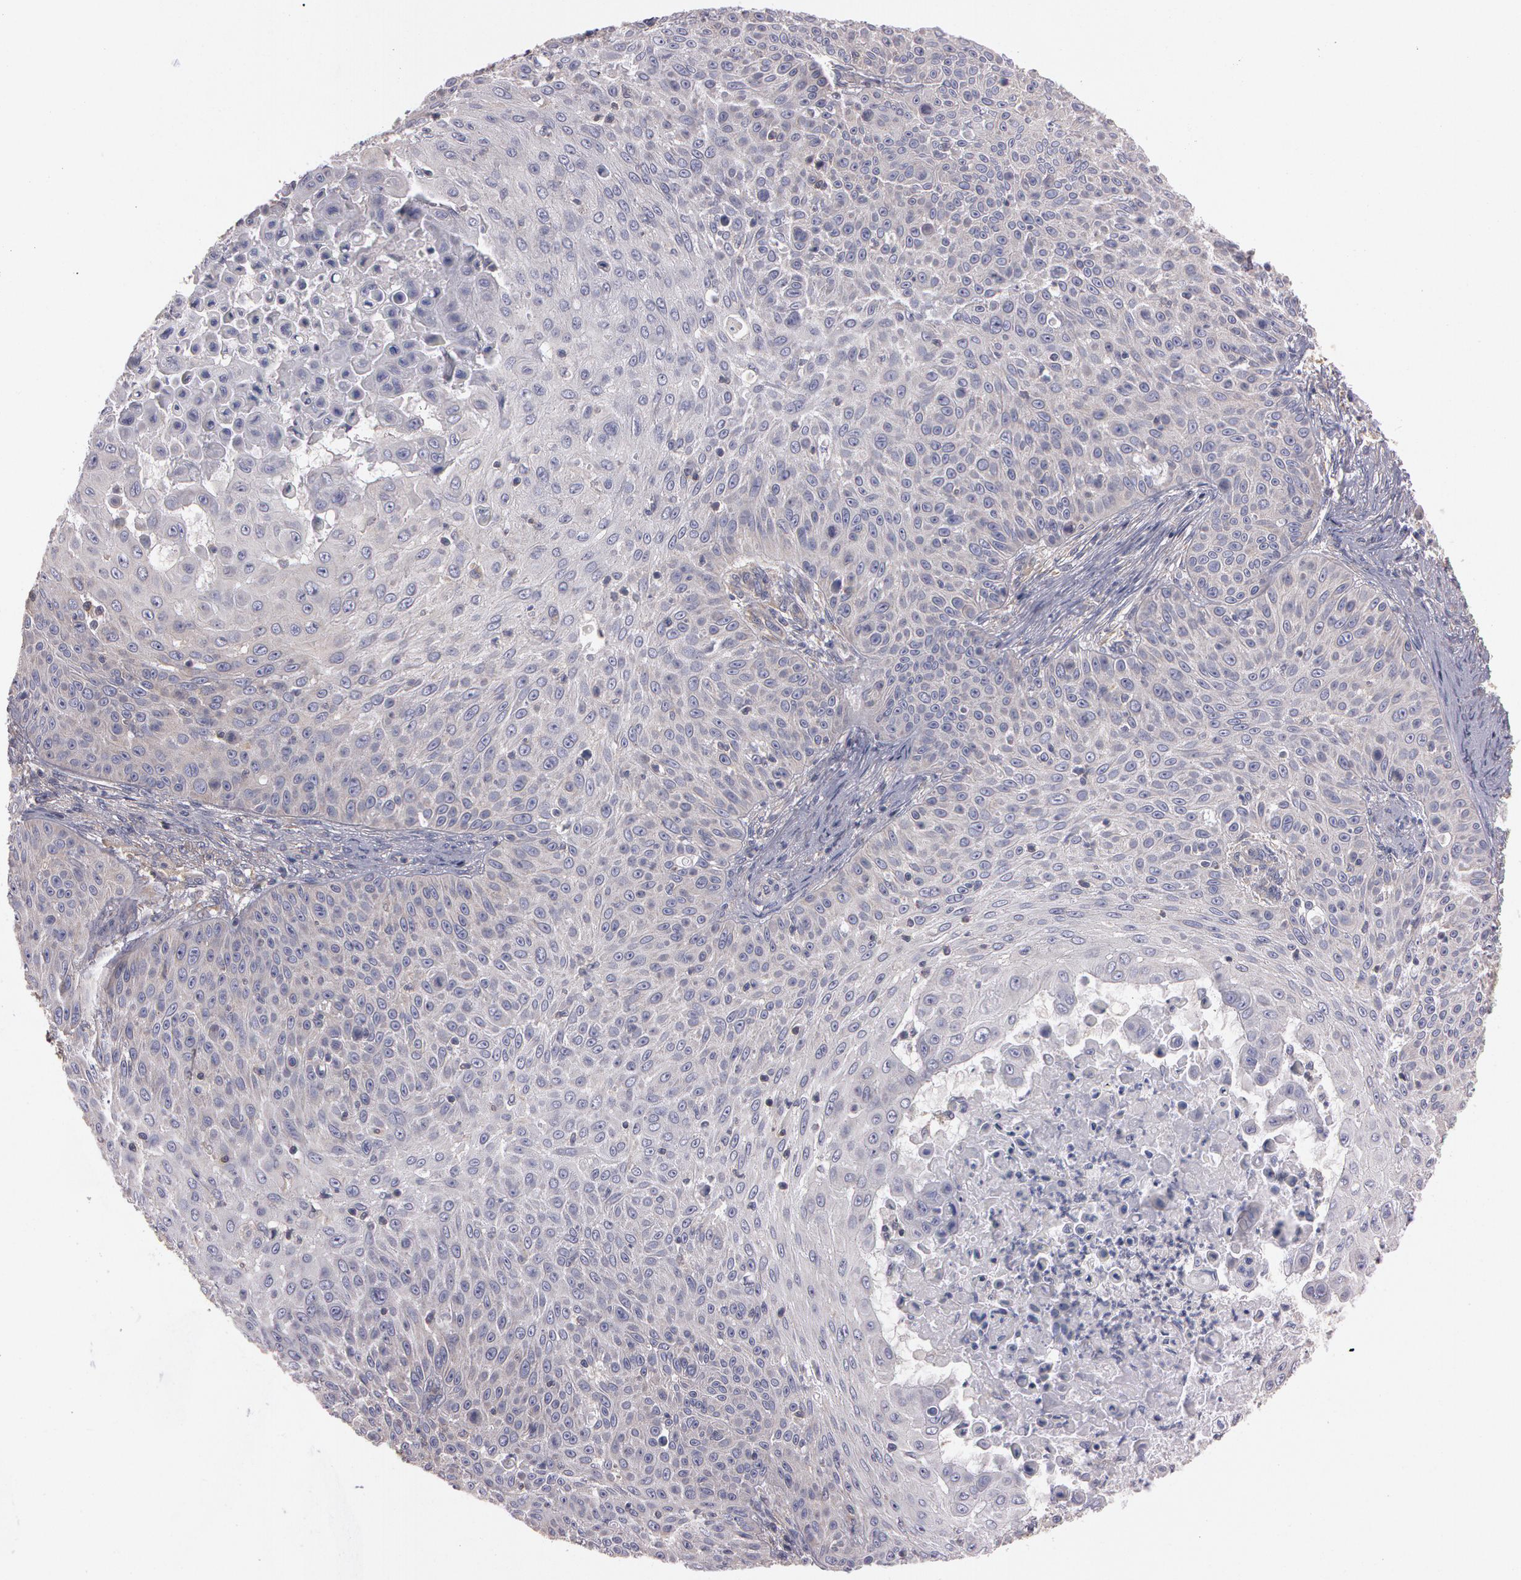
{"staining": {"intensity": "negative", "quantity": "none", "location": "none"}, "tissue": "skin cancer", "cell_type": "Tumor cells", "image_type": "cancer", "snomed": [{"axis": "morphology", "description": "Squamous cell carcinoma, NOS"}, {"axis": "topography", "description": "Skin"}], "caption": "IHC image of human skin cancer (squamous cell carcinoma) stained for a protein (brown), which reveals no expression in tumor cells.", "gene": "NEK9", "patient": {"sex": "male", "age": 82}}